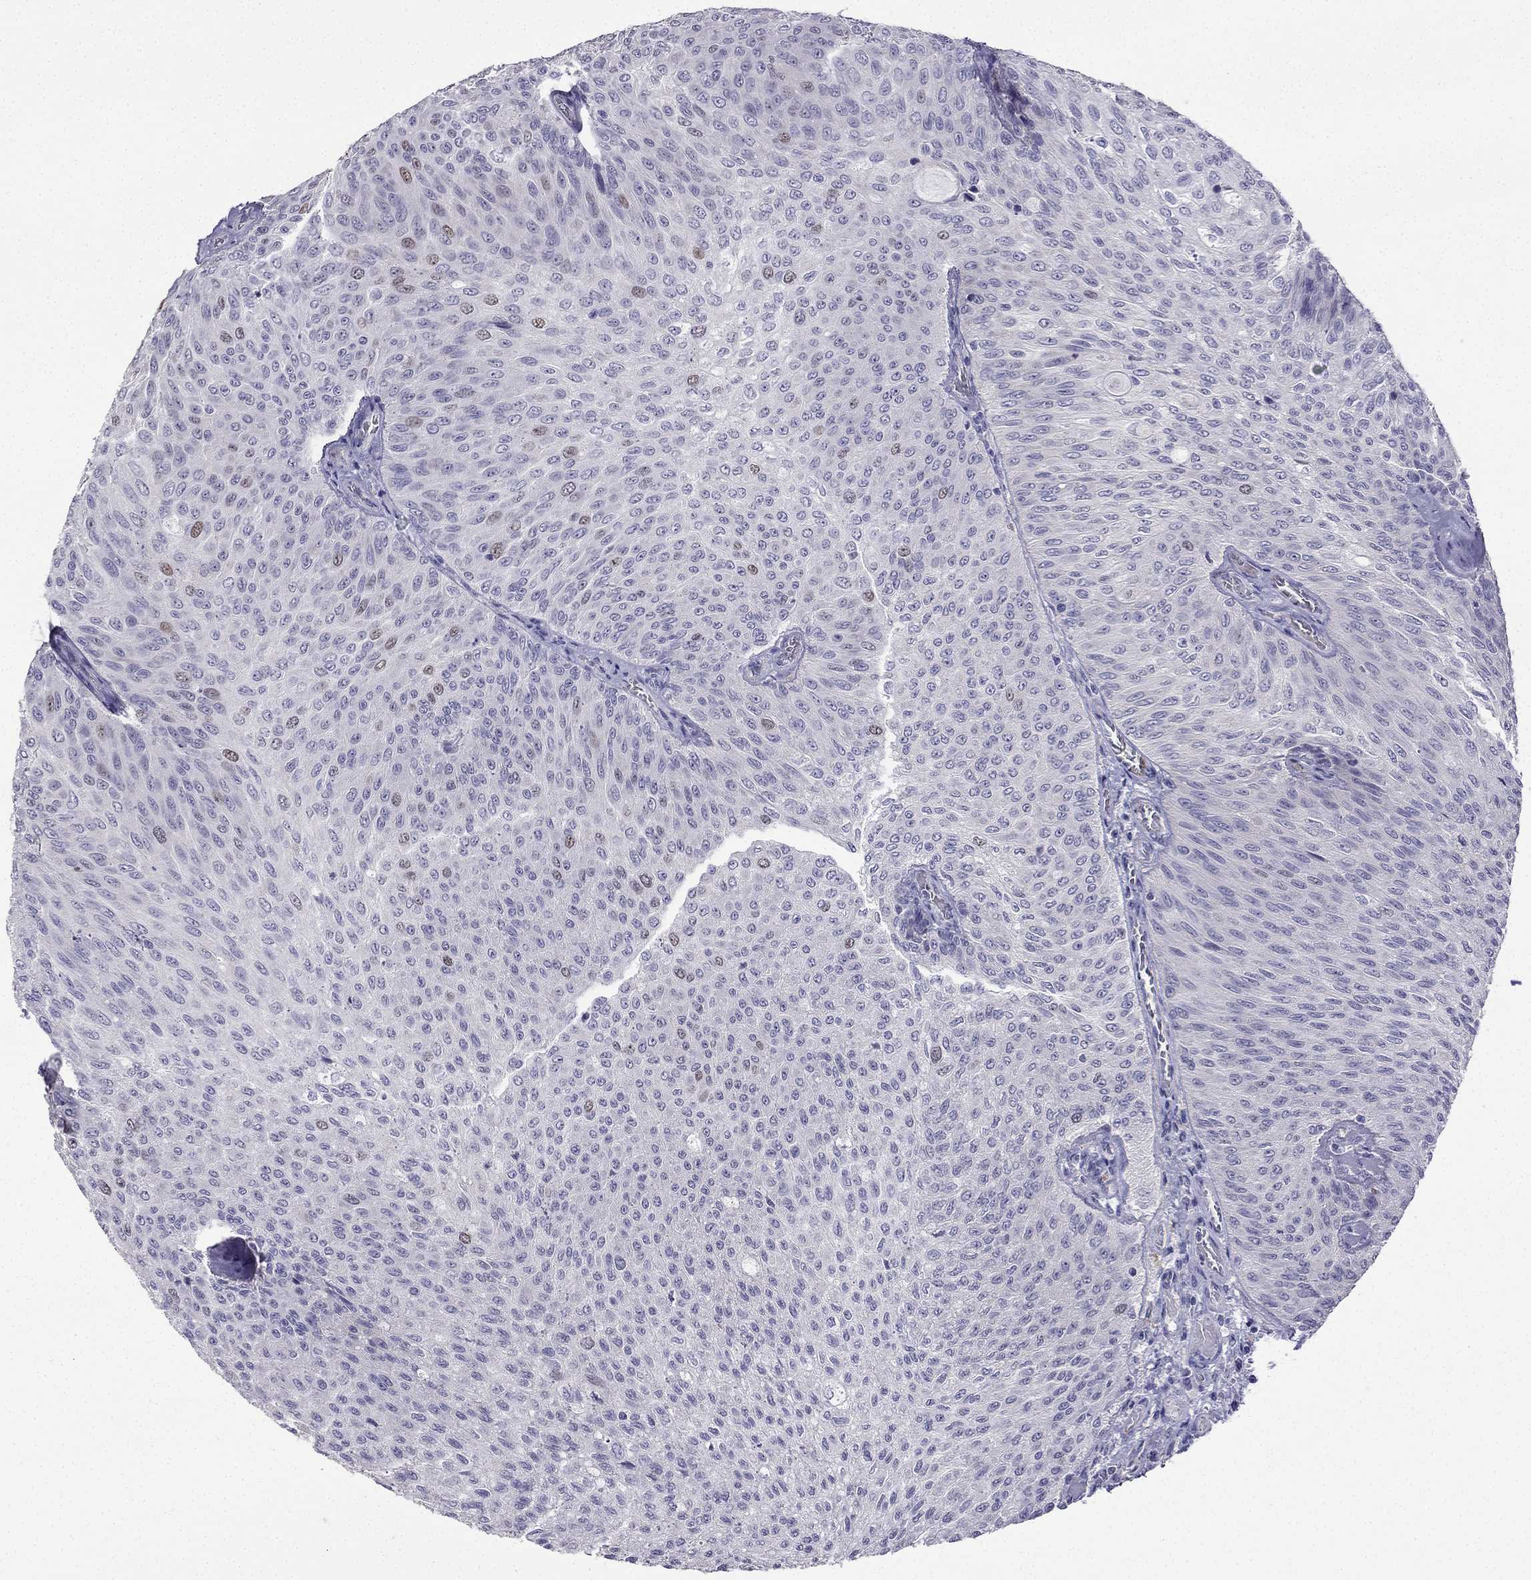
{"staining": {"intensity": "weak", "quantity": "<25%", "location": "nuclear"}, "tissue": "urothelial cancer", "cell_type": "Tumor cells", "image_type": "cancer", "snomed": [{"axis": "morphology", "description": "Urothelial carcinoma, Low grade"}, {"axis": "topography", "description": "Ureter, NOS"}, {"axis": "topography", "description": "Urinary bladder"}], "caption": "Image shows no protein positivity in tumor cells of urothelial cancer tissue.", "gene": "UHRF1", "patient": {"sex": "male", "age": 78}}